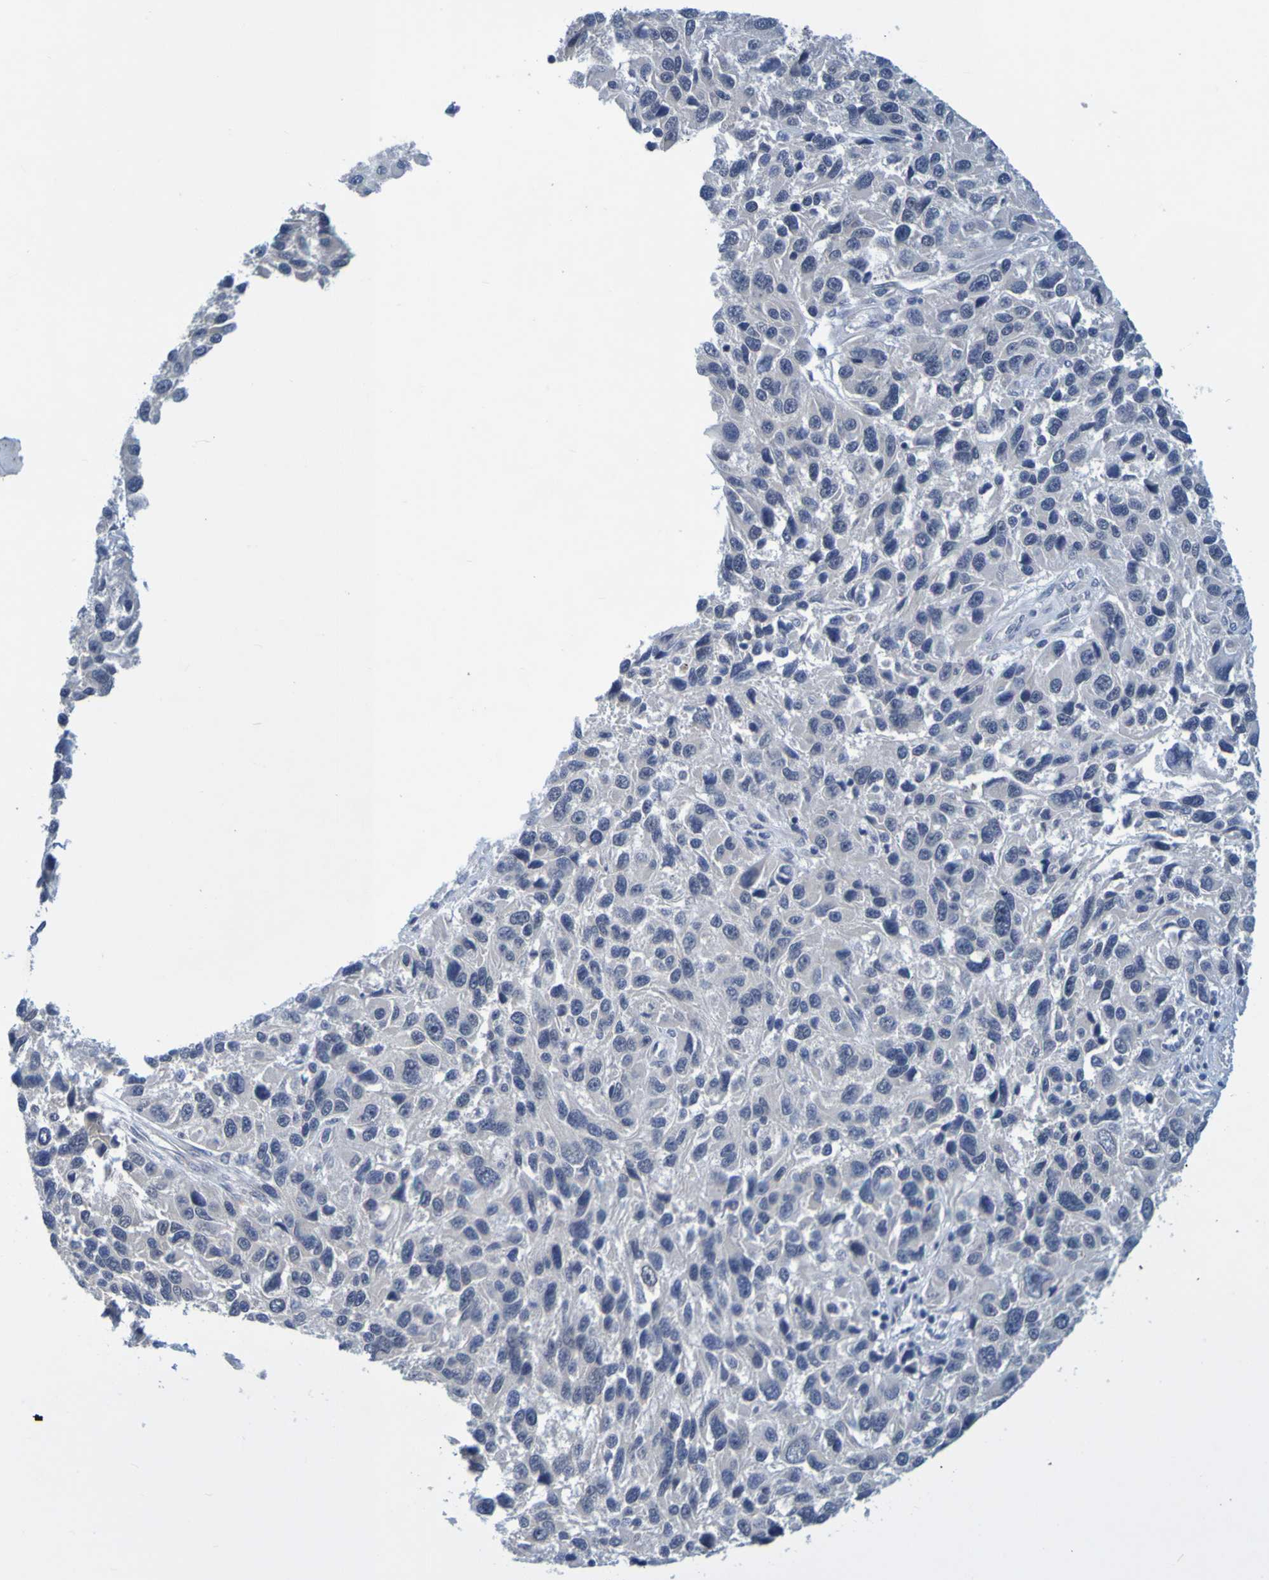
{"staining": {"intensity": "negative", "quantity": "none", "location": "none"}, "tissue": "melanoma", "cell_type": "Tumor cells", "image_type": "cancer", "snomed": [{"axis": "morphology", "description": "Malignant melanoma, NOS"}, {"axis": "topography", "description": "Skin"}], "caption": "DAB immunohistochemical staining of malignant melanoma exhibits no significant staining in tumor cells.", "gene": "ENDOU", "patient": {"sex": "male", "age": 53}}